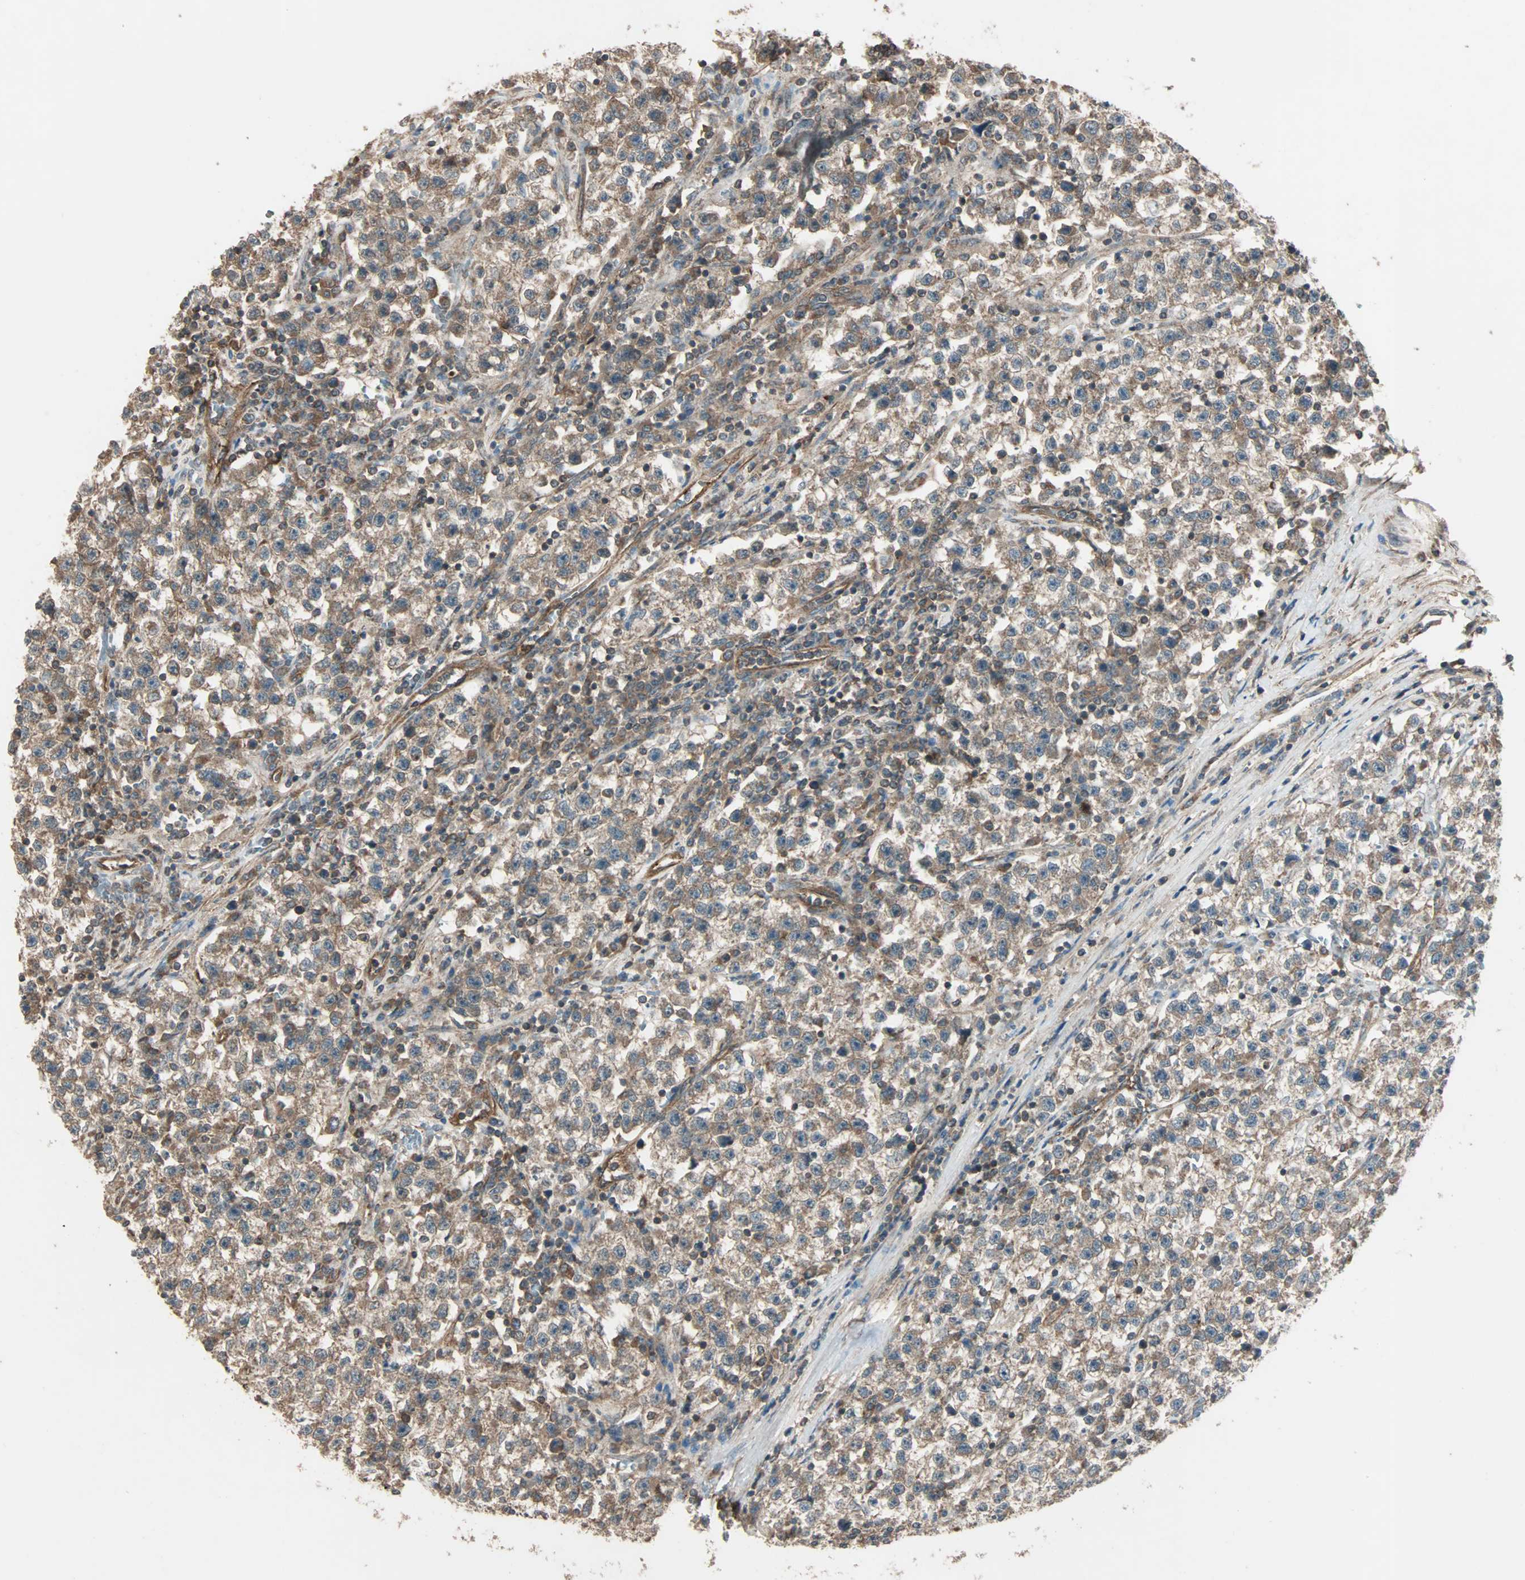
{"staining": {"intensity": "moderate", "quantity": ">75%", "location": "cytoplasmic/membranous"}, "tissue": "testis cancer", "cell_type": "Tumor cells", "image_type": "cancer", "snomed": [{"axis": "morphology", "description": "Seminoma, NOS"}, {"axis": "topography", "description": "Testis"}], "caption": "Testis cancer tissue exhibits moderate cytoplasmic/membranous expression in about >75% of tumor cells, visualized by immunohistochemistry.", "gene": "GCK", "patient": {"sex": "male", "age": 22}}